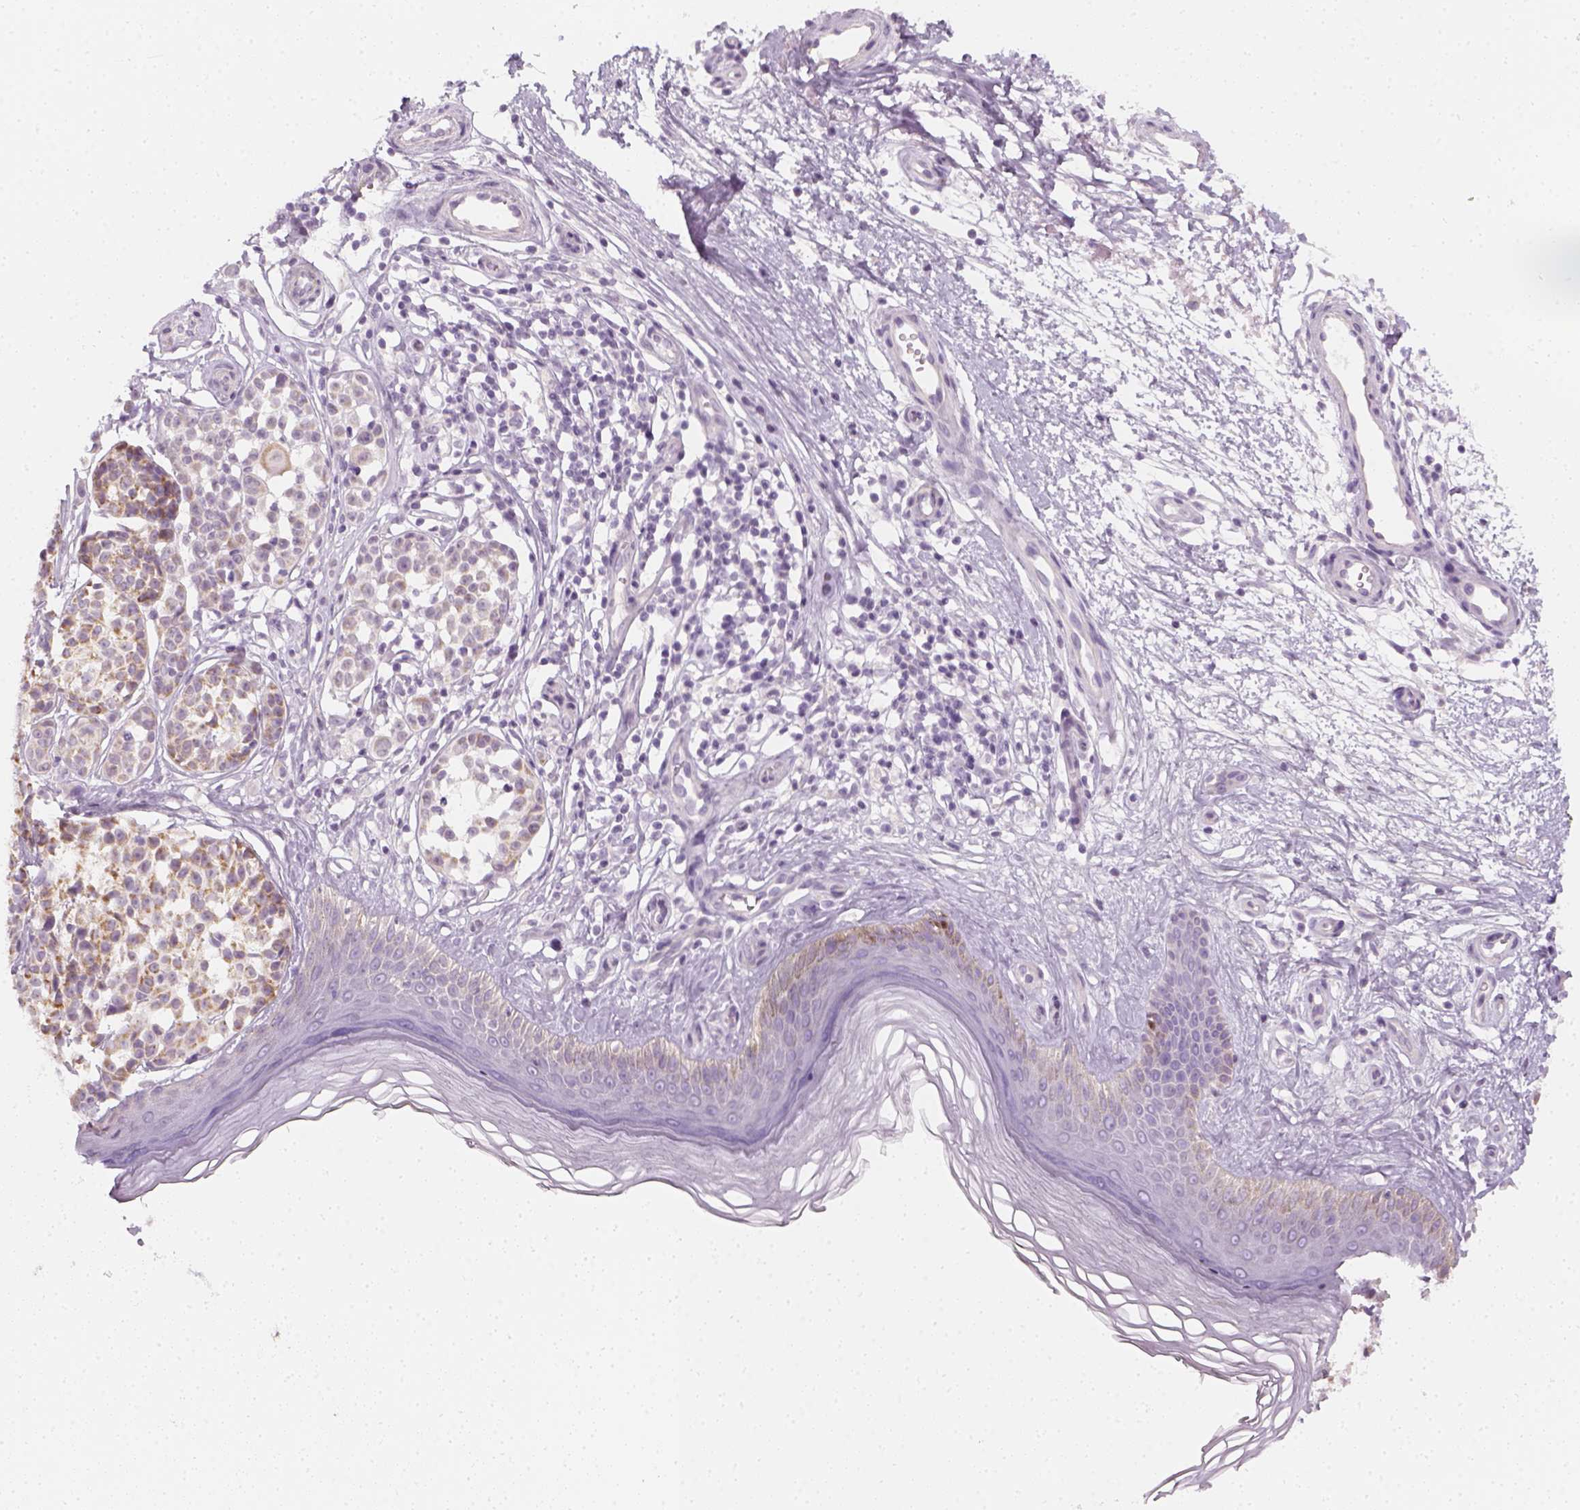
{"staining": {"intensity": "moderate", "quantity": "<25%", "location": "cytoplasmic/membranous"}, "tissue": "melanoma", "cell_type": "Tumor cells", "image_type": "cancer", "snomed": [{"axis": "morphology", "description": "Malignant melanoma, NOS"}, {"axis": "topography", "description": "Skin"}], "caption": "High-power microscopy captured an immunohistochemistry (IHC) photomicrograph of malignant melanoma, revealing moderate cytoplasmic/membranous positivity in about <25% of tumor cells.", "gene": "PRAME", "patient": {"sex": "female", "age": 90}}